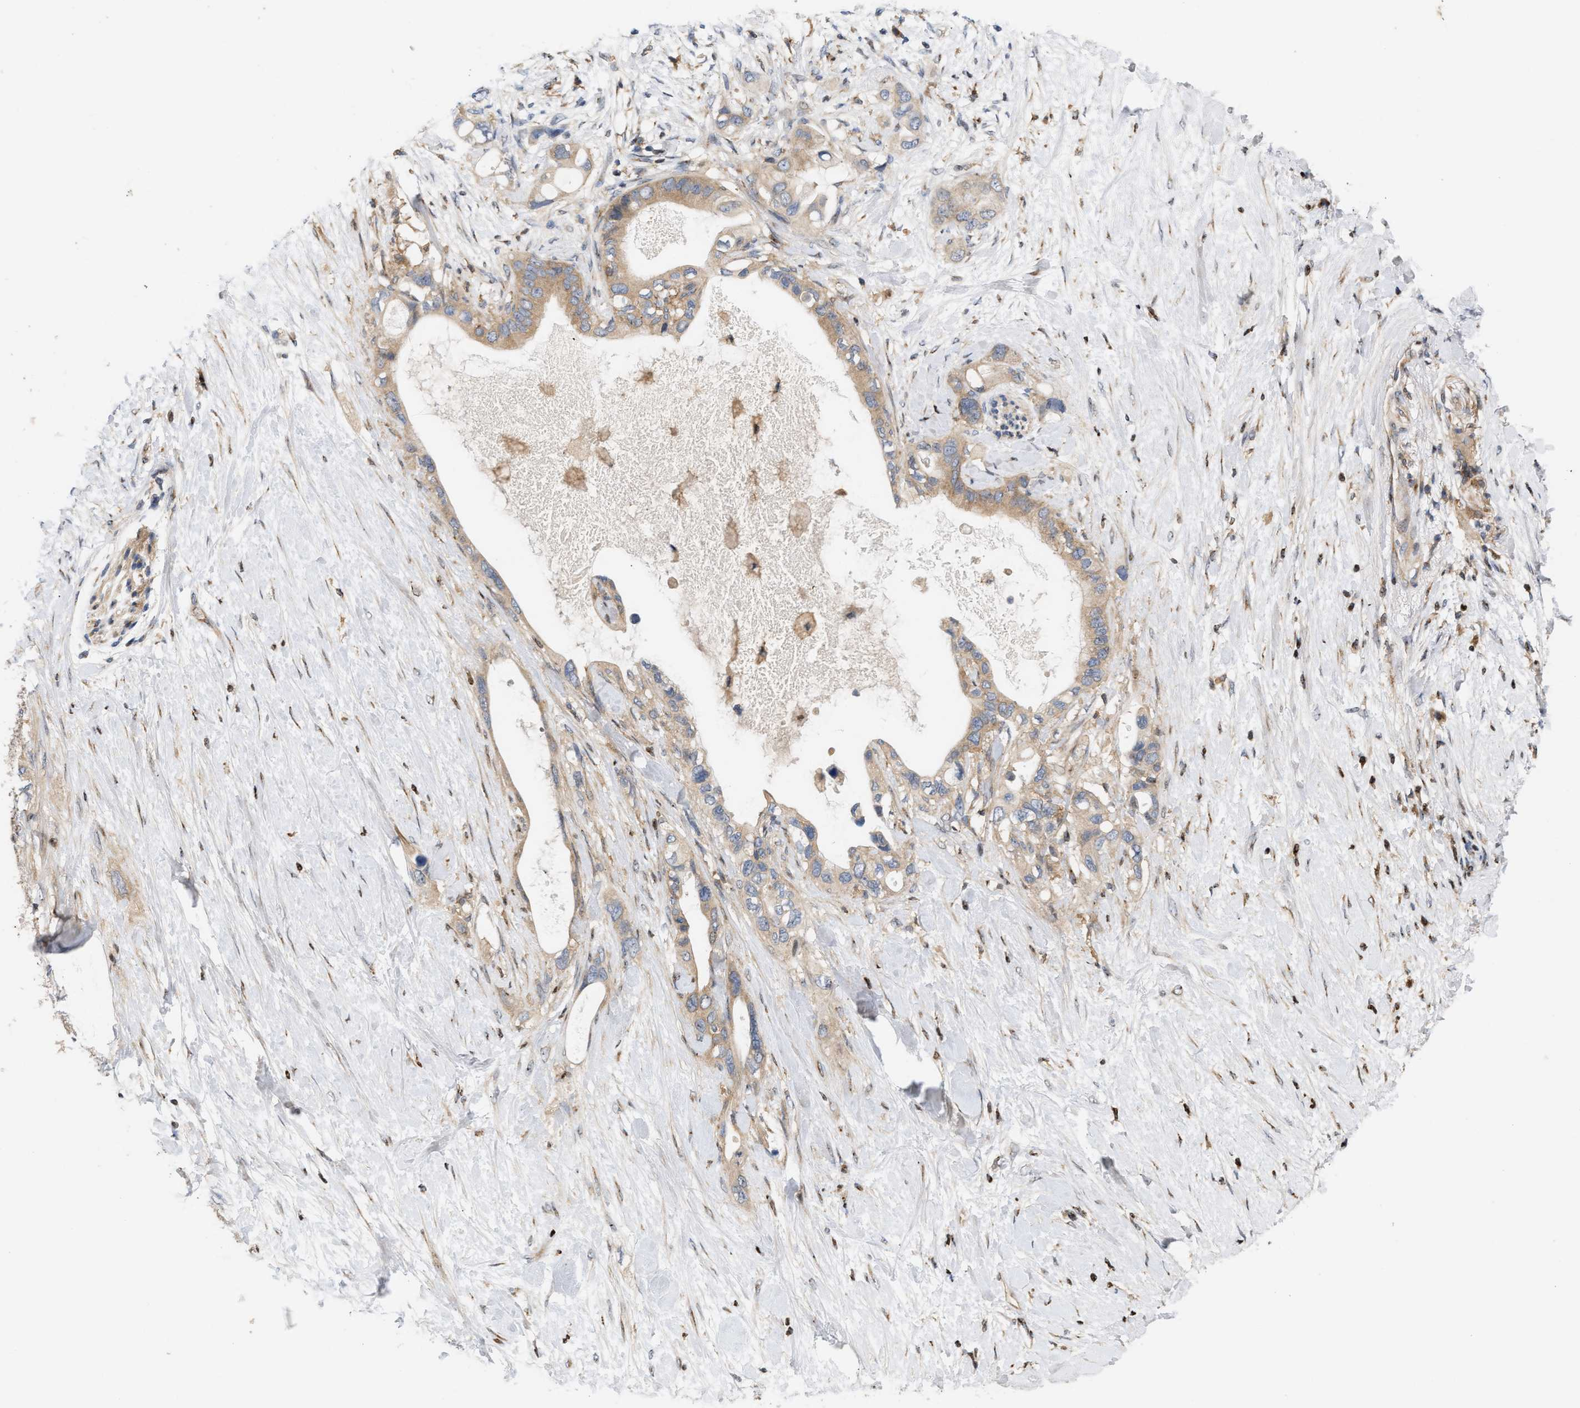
{"staining": {"intensity": "moderate", "quantity": ">75%", "location": "cytoplasmic/membranous"}, "tissue": "pancreatic cancer", "cell_type": "Tumor cells", "image_type": "cancer", "snomed": [{"axis": "morphology", "description": "Adenocarcinoma, NOS"}, {"axis": "topography", "description": "Pancreas"}], "caption": "Protein expression analysis of human pancreatic adenocarcinoma reveals moderate cytoplasmic/membranous expression in about >75% of tumor cells. Immunohistochemistry (ihc) stains the protein in brown and the nuclei are stained blue.", "gene": "DBNL", "patient": {"sex": "female", "age": 56}}